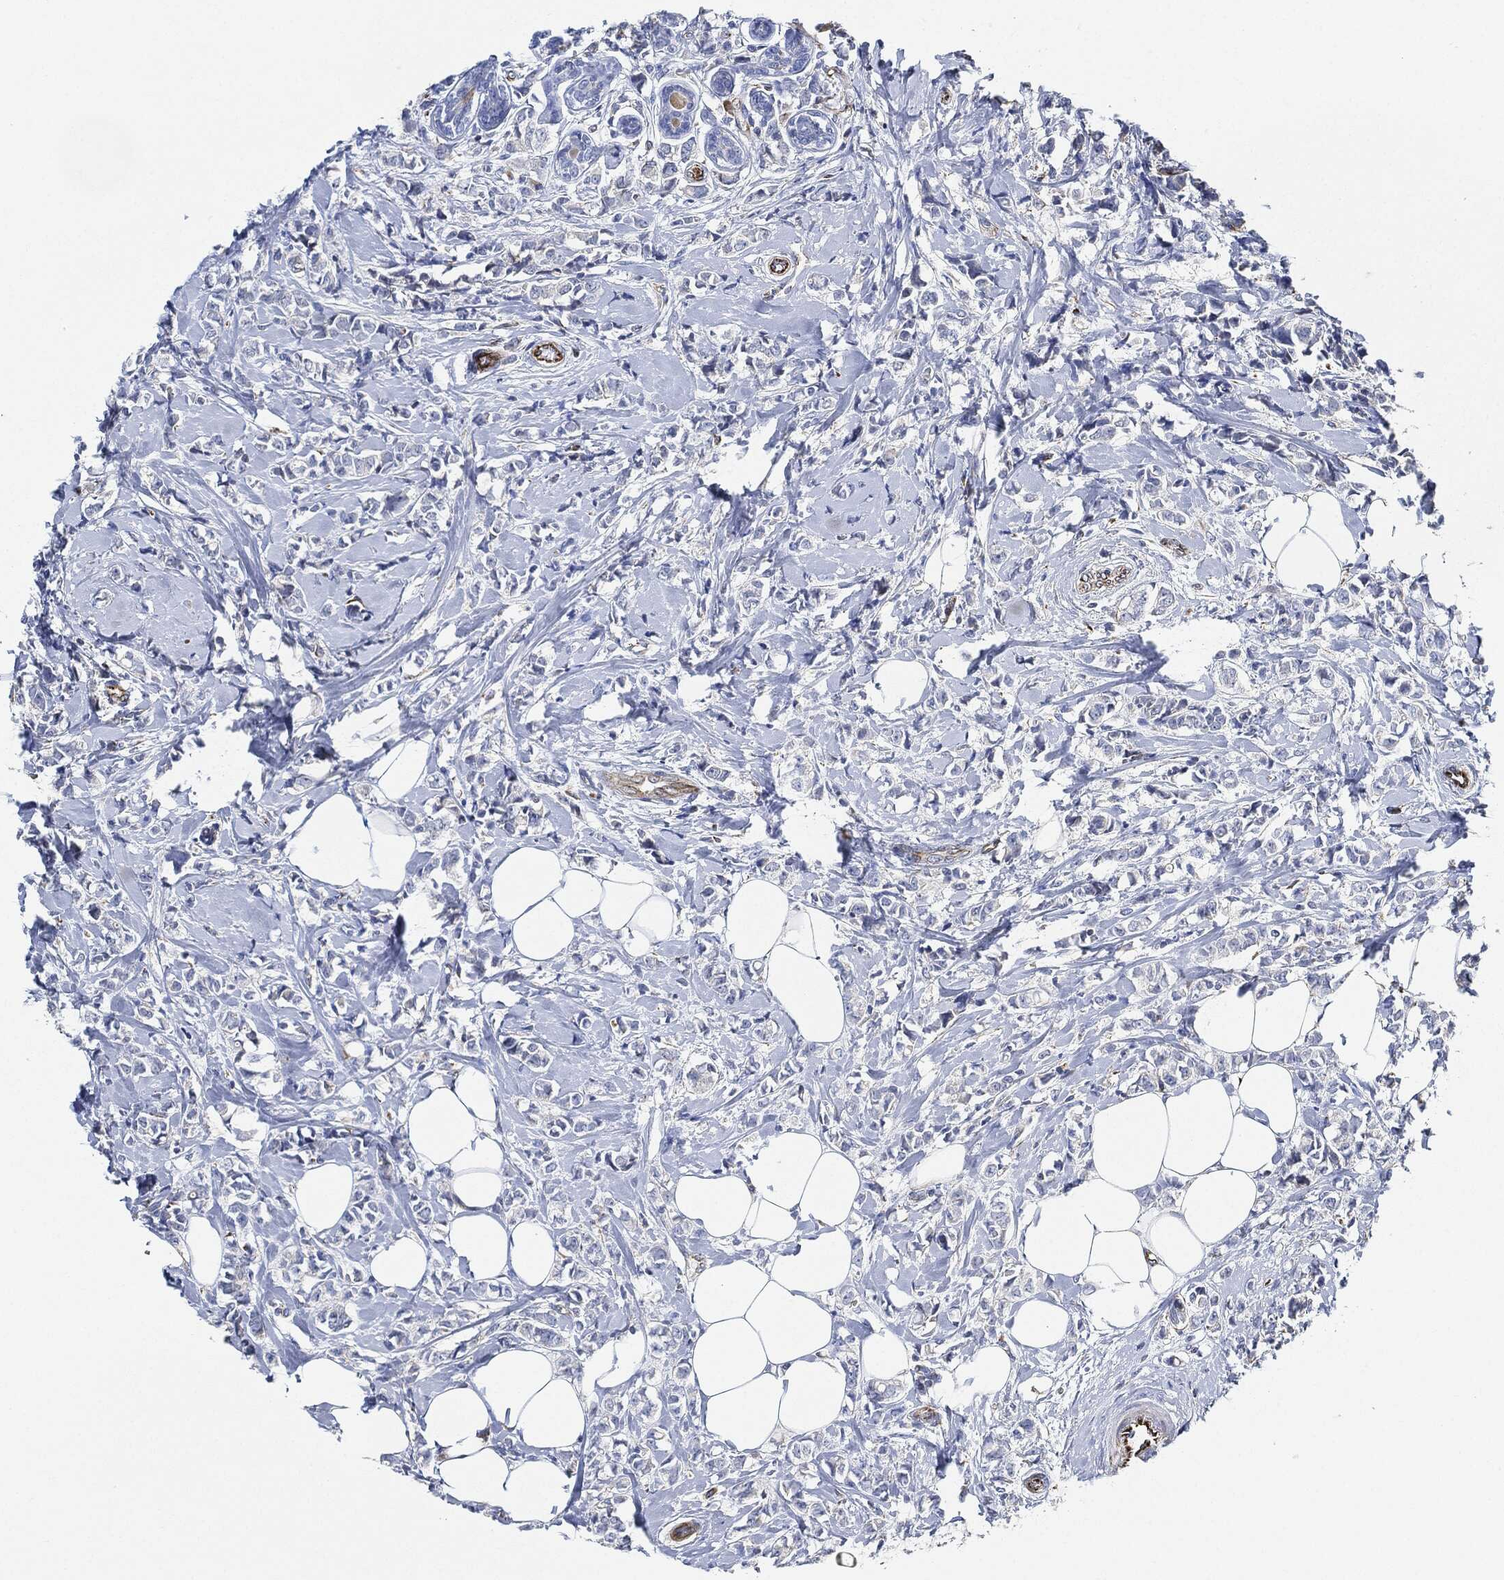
{"staining": {"intensity": "negative", "quantity": "none", "location": "none"}, "tissue": "breast cancer", "cell_type": "Tumor cells", "image_type": "cancer", "snomed": [{"axis": "morphology", "description": "Normal tissue, NOS"}, {"axis": "morphology", "description": "Duct carcinoma"}, {"axis": "topography", "description": "Breast"}], "caption": "A histopathology image of human breast cancer (intraductal carcinoma) is negative for staining in tumor cells. The staining is performed using DAB (3,3'-diaminobenzidine) brown chromogen with nuclei counter-stained in using hematoxylin.", "gene": "THSD1", "patient": {"sex": "female", "age": 44}}